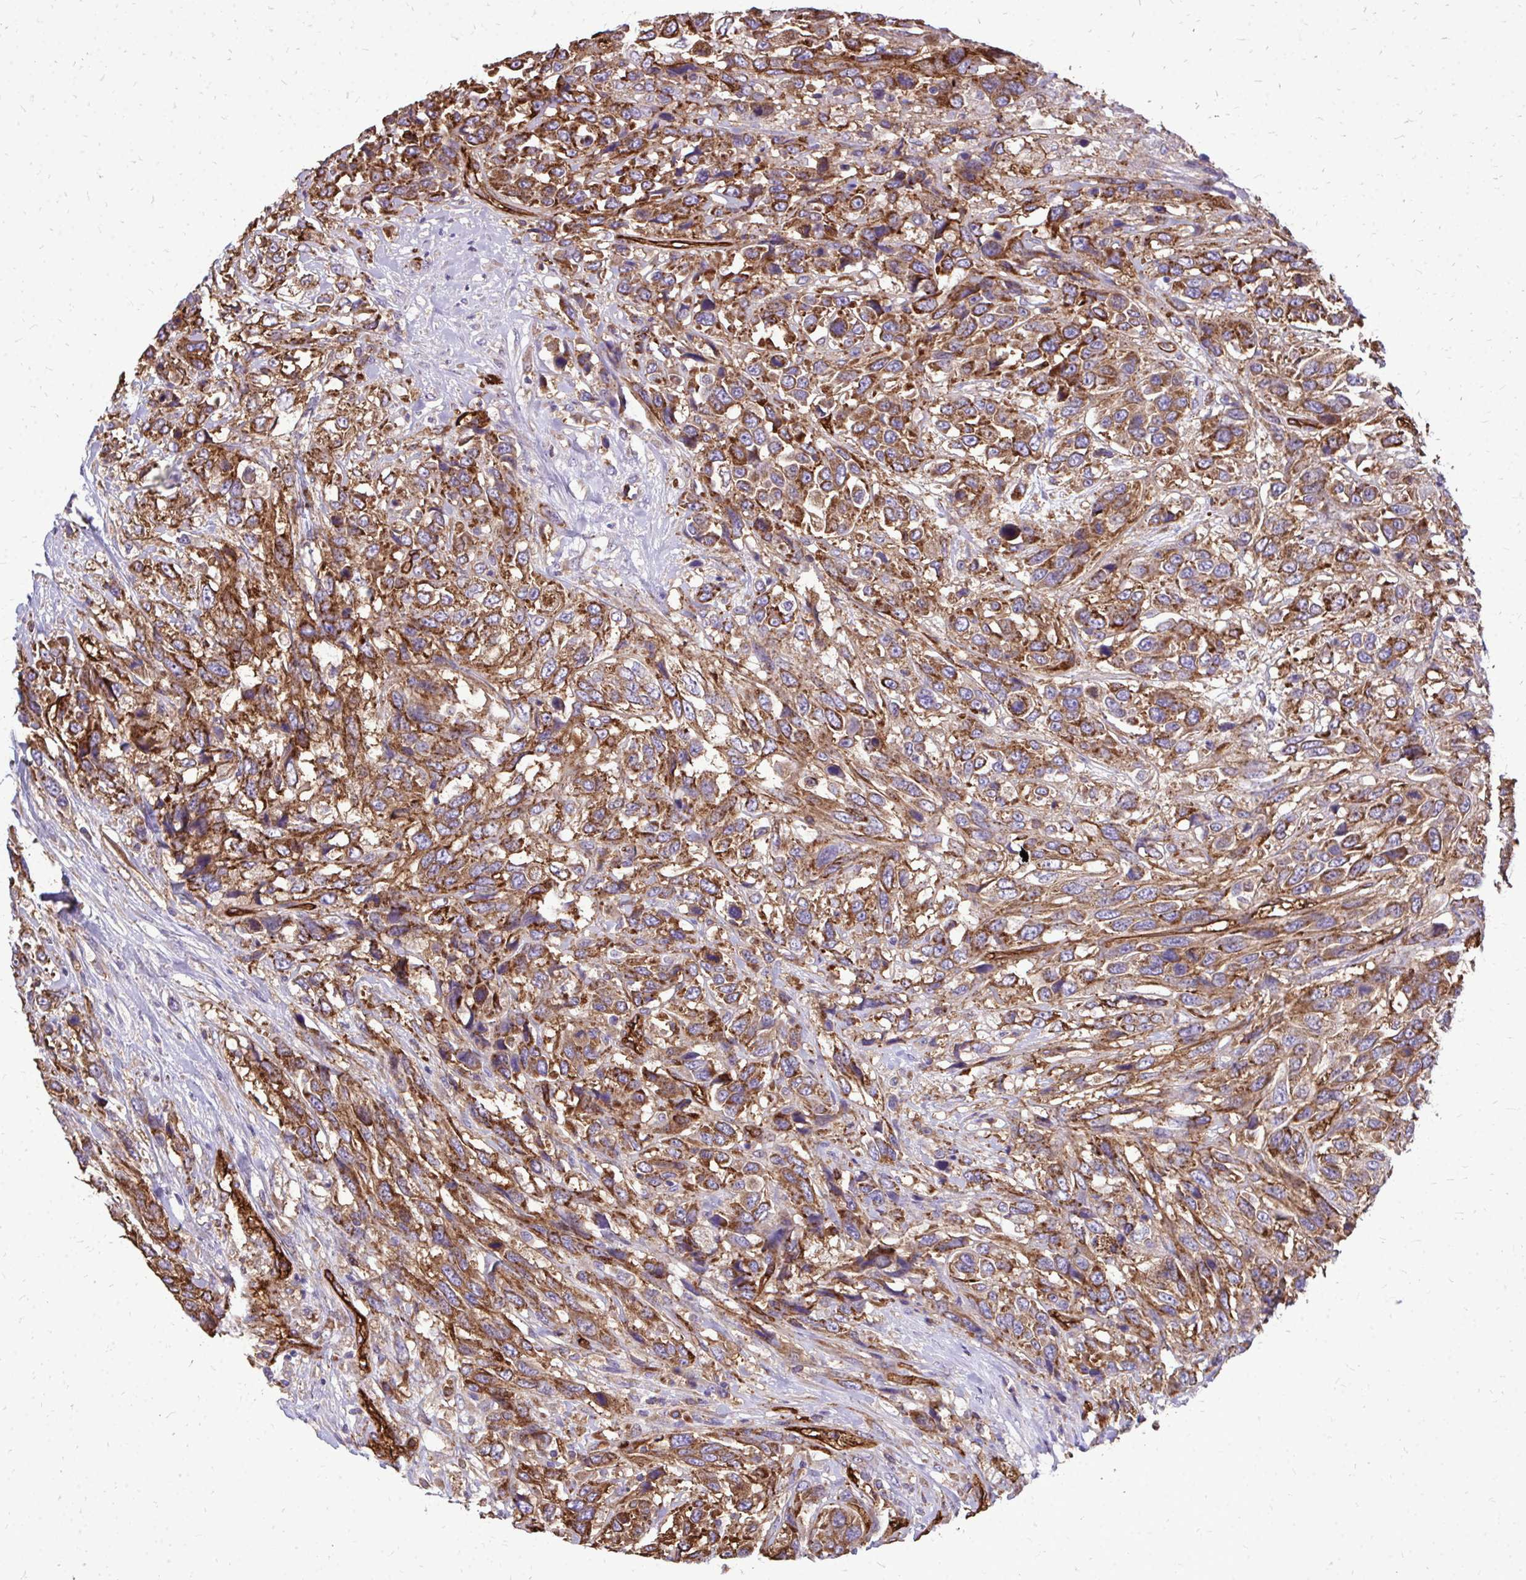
{"staining": {"intensity": "moderate", "quantity": ">75%", "location": "cytoplasmic/membranous"}, "tissue": "urothelial cancer", "cell_type": "Tumor cells", "image_type": "cancer", "snomed": [{"axis": "morphology", "description": "Urothelial carcinoma, High grade"}, {"axis": "topography", "description": "Urinary bladder"}], "caption": "About >75% of tumor cells in human high-grade urothelial carcinoma show moderate cytoplasmic/membranous protein staining as visualized by brown immunohistochemical staining.", "gene": "MARCKSL1", "patient": {"sex": "female", "age": 70}}